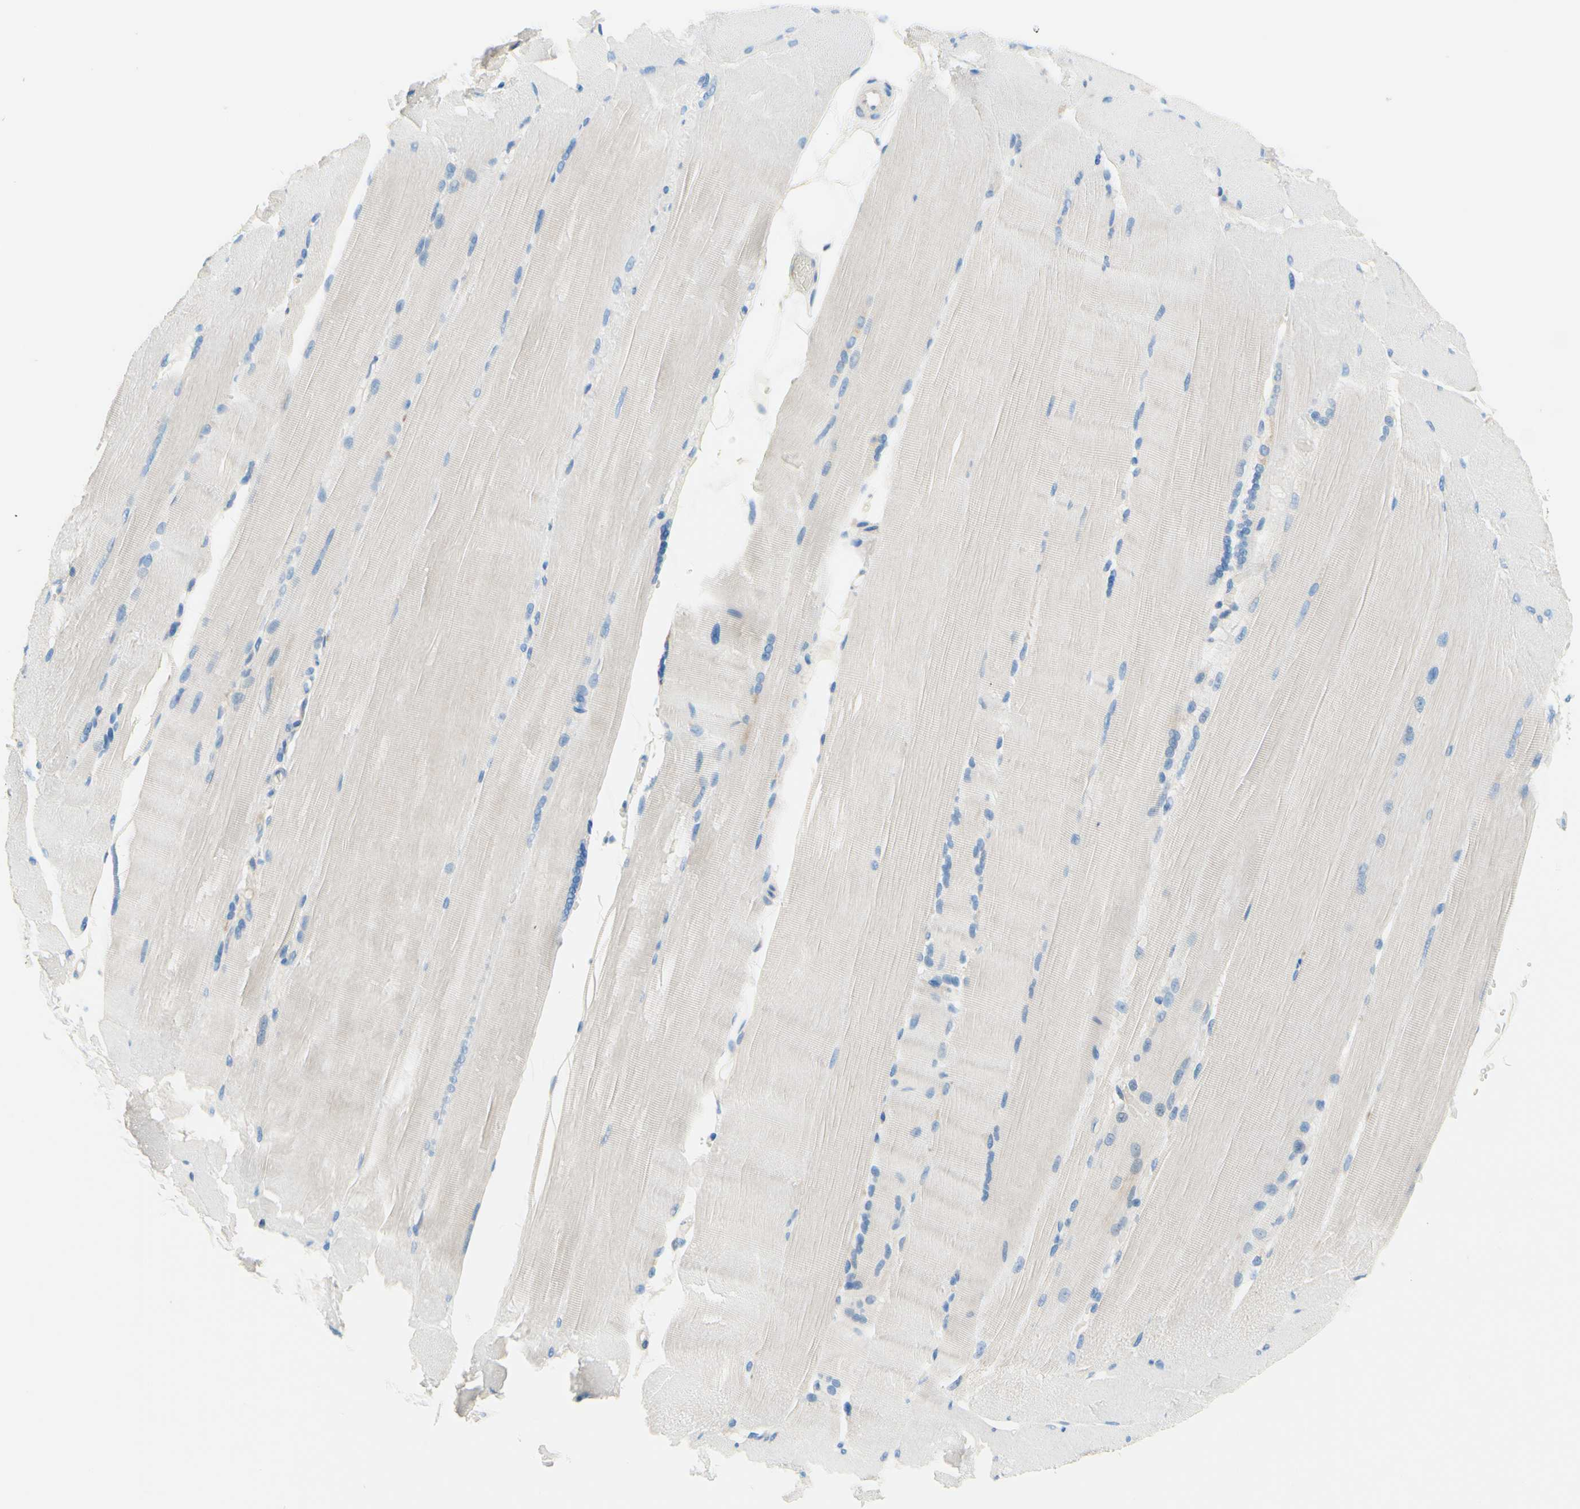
{"staining": {"intensity": "negative", "quantity": "none", "location": "none"}, "tissue": "skeletal muscle", "cell_type": "Myocytes", "image_type": "normal", "snomed": [{"axis": "morphology", "description": "Normal tissue, NOS"}, {"axis": "topography", "description": "Skin"}, {"axis": "topography", "description": "Skeletal muscle"}], "caption": "A histopathology image of human skeletal muscle is negative for staining in myocytes. (DAB IHC visualized using brightfield microscopy, high magnification).", "gene": "PASD1", "patient": {"sex": "male", "age": 83}}